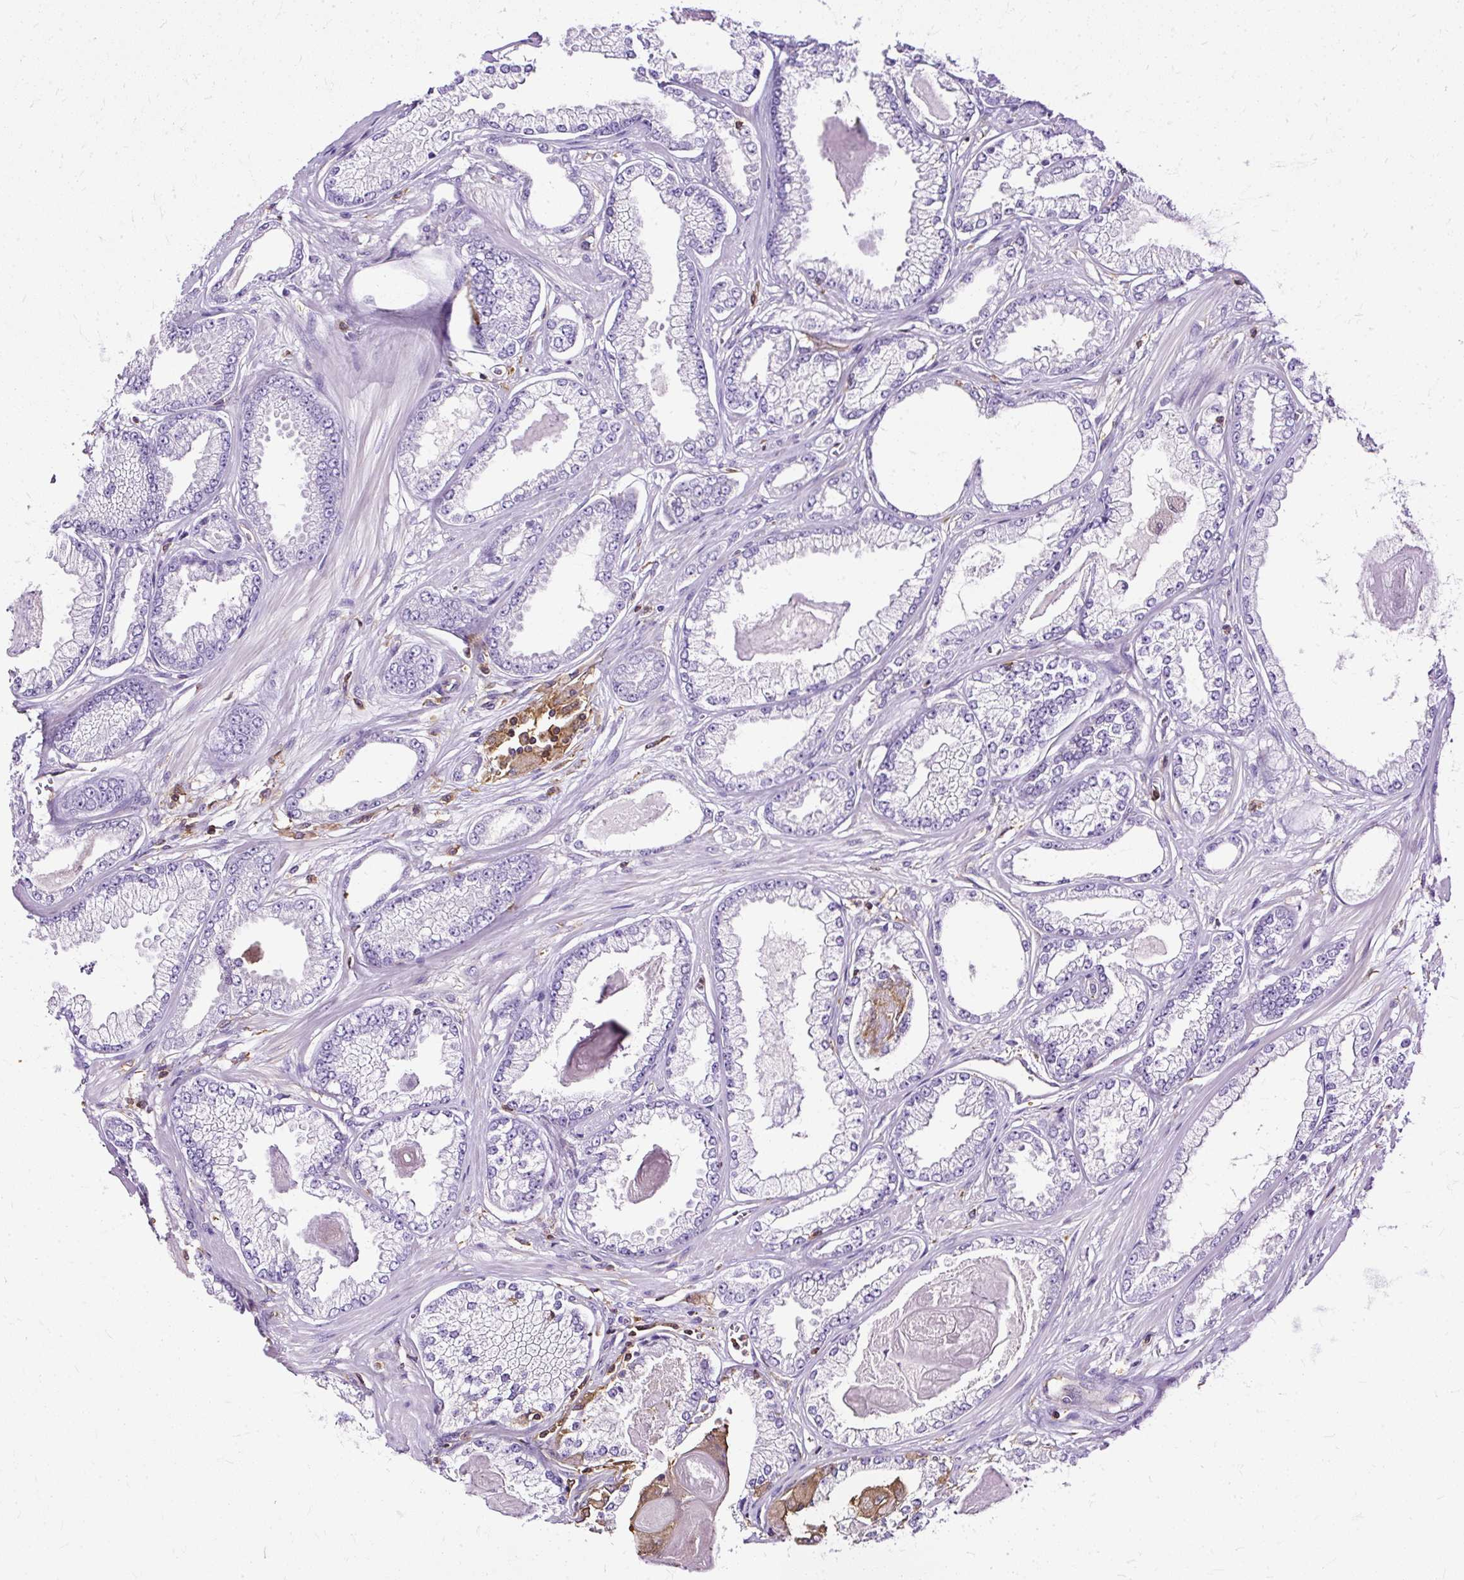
{"staining": {"intensity": "negative", "quantity": "none", "location": "none"}, "tissue": "prostate cancer", "cell_type": "Tumor cells", "image_type": "cancer", "snomed": [{"axis": "morphology", "description": "Adenocarcinoma, Low grade"}, {"axis": "topography", "description": "Prostate"}], "caption": "This photomicrograph is of prostate adenocarcinoma (low-grade) stained with immunohistochemistry to label a protein in brown with the nuclei are counter-stained blue. There is no staining in tumor cells. The staining is performed using DAB (3,3'-diaminobenzidine) brown chromogen with nuclei counter-stained in using hematoxylin.", "gene": "TWF2", "patient": {"sex": "male", "age": 64}}